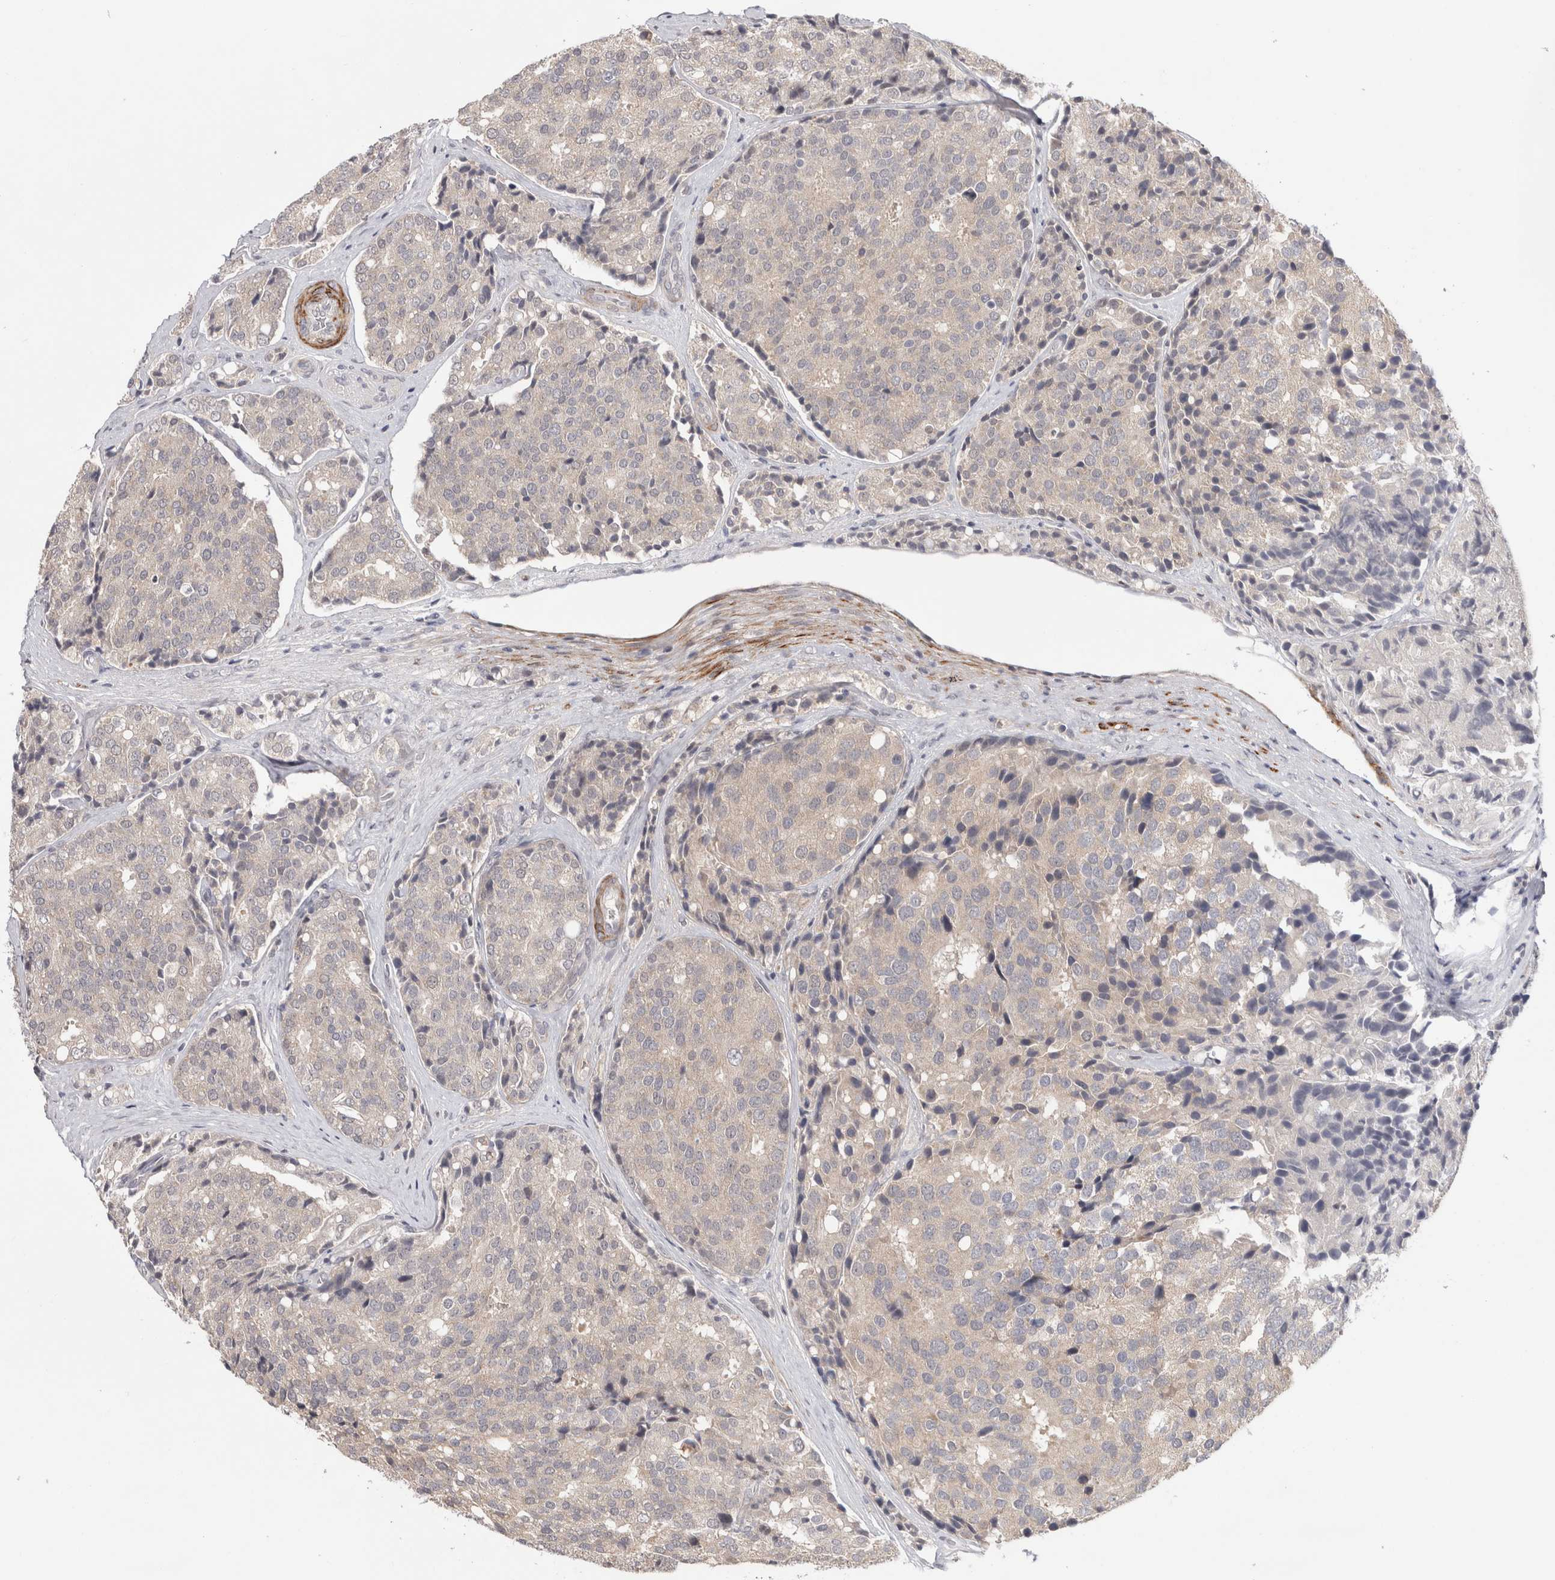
{"staining": {"intensity": "weak", "quantity": "25%-75%", "location": "cytoplasmic/membranous"}, "tissue": "prostate cancer", "cell_type": "Tumor cells", "image_type": "cancer", "snomed": [{"axis": "morphology", "description": "Adenocarcinoma, High grade"}, {"axis": "topography", "description": "Prostate"}], "caption": "Immunohistochemistry (IHC) photomicrograph of neoplastic tissue: human adenocarcinoma (high-grade) (prostate) stained using immunohistochemistry (IHC) shows low levels of weak protein expression localized specifically in the cytoplasmic/membranous of tumor cells, appearing as a cytoplasmic/membranous brown color.", "gene": "ZNF318", "patient": {"sex": "male", "age": 50}}